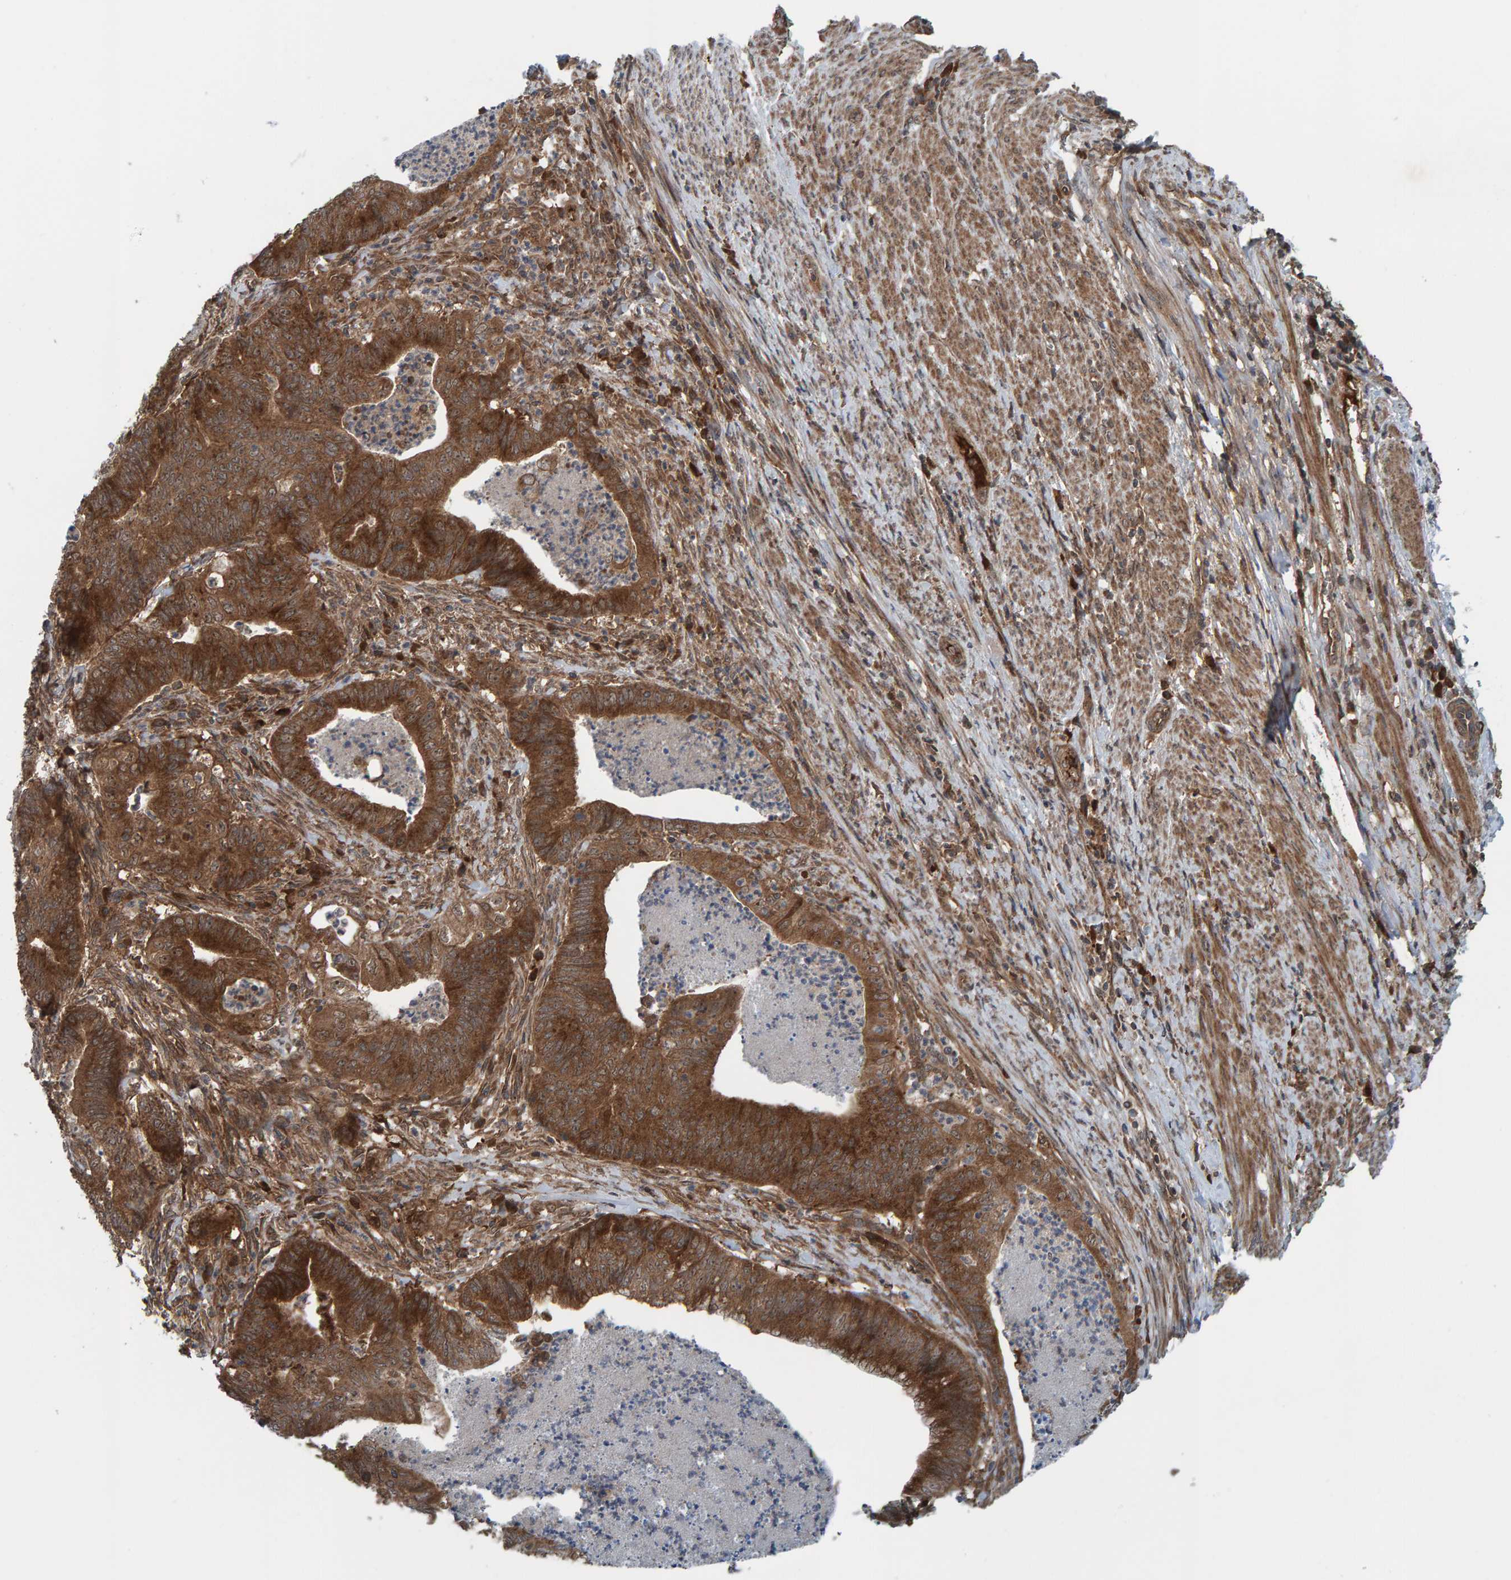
{"staining": {"intensity": "strong", "quantity": ">75%", "location": "cytoplasmic/membranous"}, "tissue": "endometrial cancer", "cell_type": "Tumor cells", "image_type": "cancer", "snomed": [{"axis": "morphology", "description": "Polyp, NOS"}, {"axis": "morphology", "description": "Adenocarcinoma, NOS"}, {"axis": "morphology", "description": "Adenoma, NOS"}, {"axis": "topography", "description": "Endometrium"}], "caption": "Immunohistochemical staining of human endometrial cancer (polyp) shows high levels of strong cytoplasmic/membranous protein expression in about >75% of tumor cells. The protein of interest is stained brown, and the nuclei are stained in blue (DAB (3,3'-diaminobenzidine) IHC with brightfield microscopy, high magnification).", "gene": "CUEDC1", "patient": {"sex": "female", "age": 79}}